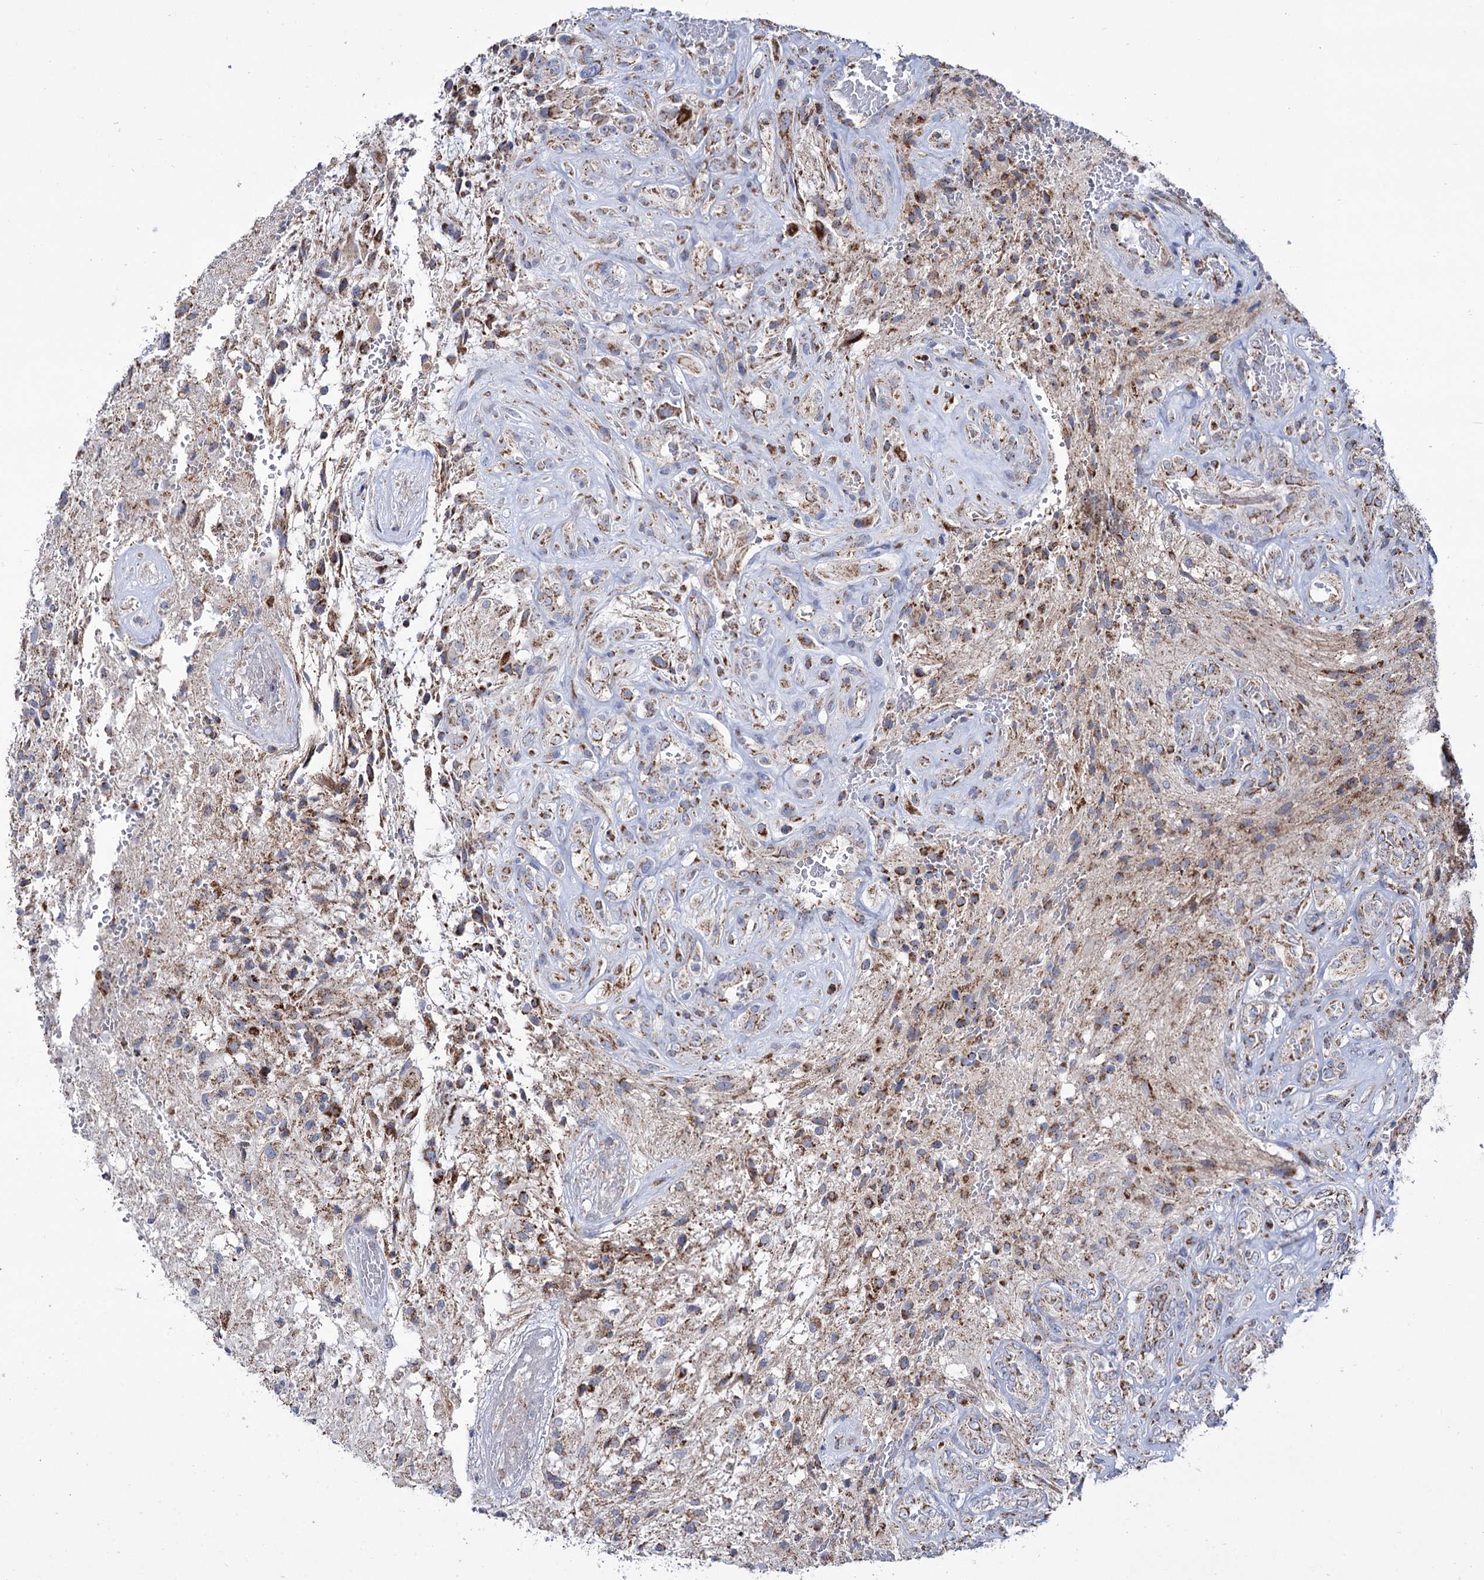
{"staining": {"intensity": "moderate", "quantity": "<25%", "location": "cytoplasmic/membranous"}, "tissue": "glioma", "cell_type": "Tumor cells", "image_type": "cancer", "snomed": [{"axis": "morphology", "description": "Glioma, malignant, High grade"}, {"axis": "topography", "description": "Brain"}], "caption": "Glioma was stained to show a protein in brown. There is low levels of moderate cytoplasmic/membranous staining in approximately <25% of tumor cells. (DAB (3,3'-diaminobenzidine) IHC with brightfield microscopy, high magnification).", "gene": "ABHD10", "patient": {"sex": "male", "age": 56}}